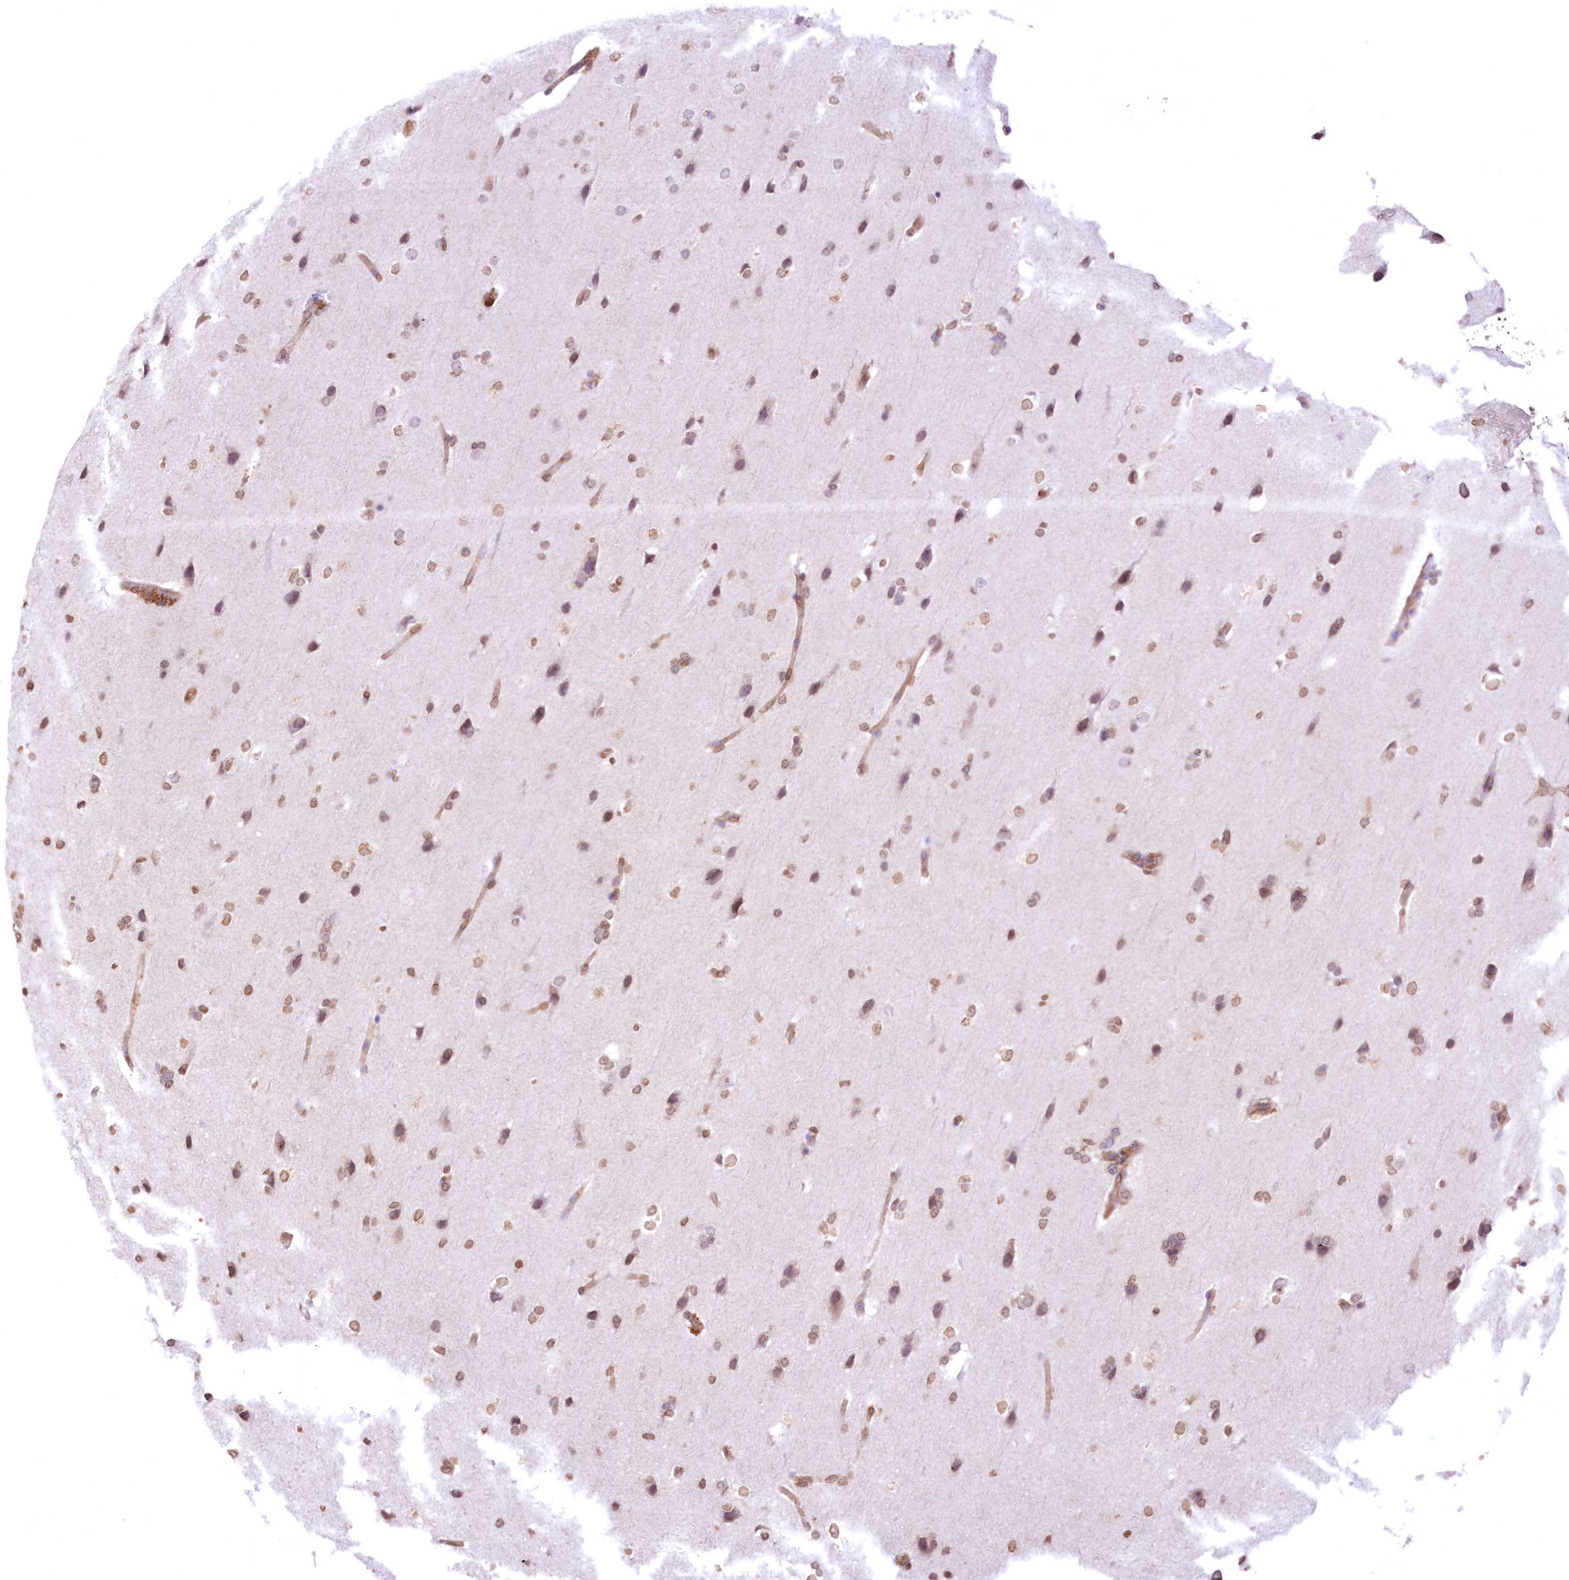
{"staining": {"intensity": "moderate", "quantity": ">75%", "location": "nuclear"}, "tissue": "glioma", "cell_type": "Tumor cells", "image_type": "cancer", "snomed": [{"axis": "morphology", "description": "Glioma, malignant, Low grade"}, {"axis": "topography", "description": "Brain"}], "caption": "Protein staining of low-grade glioma (malignant) tissue exhibits moderate nuclear staining in approximately >75% of tumor cells.", "gene": "FCHO2", "patient": {"sex": "female", "age": 37}}